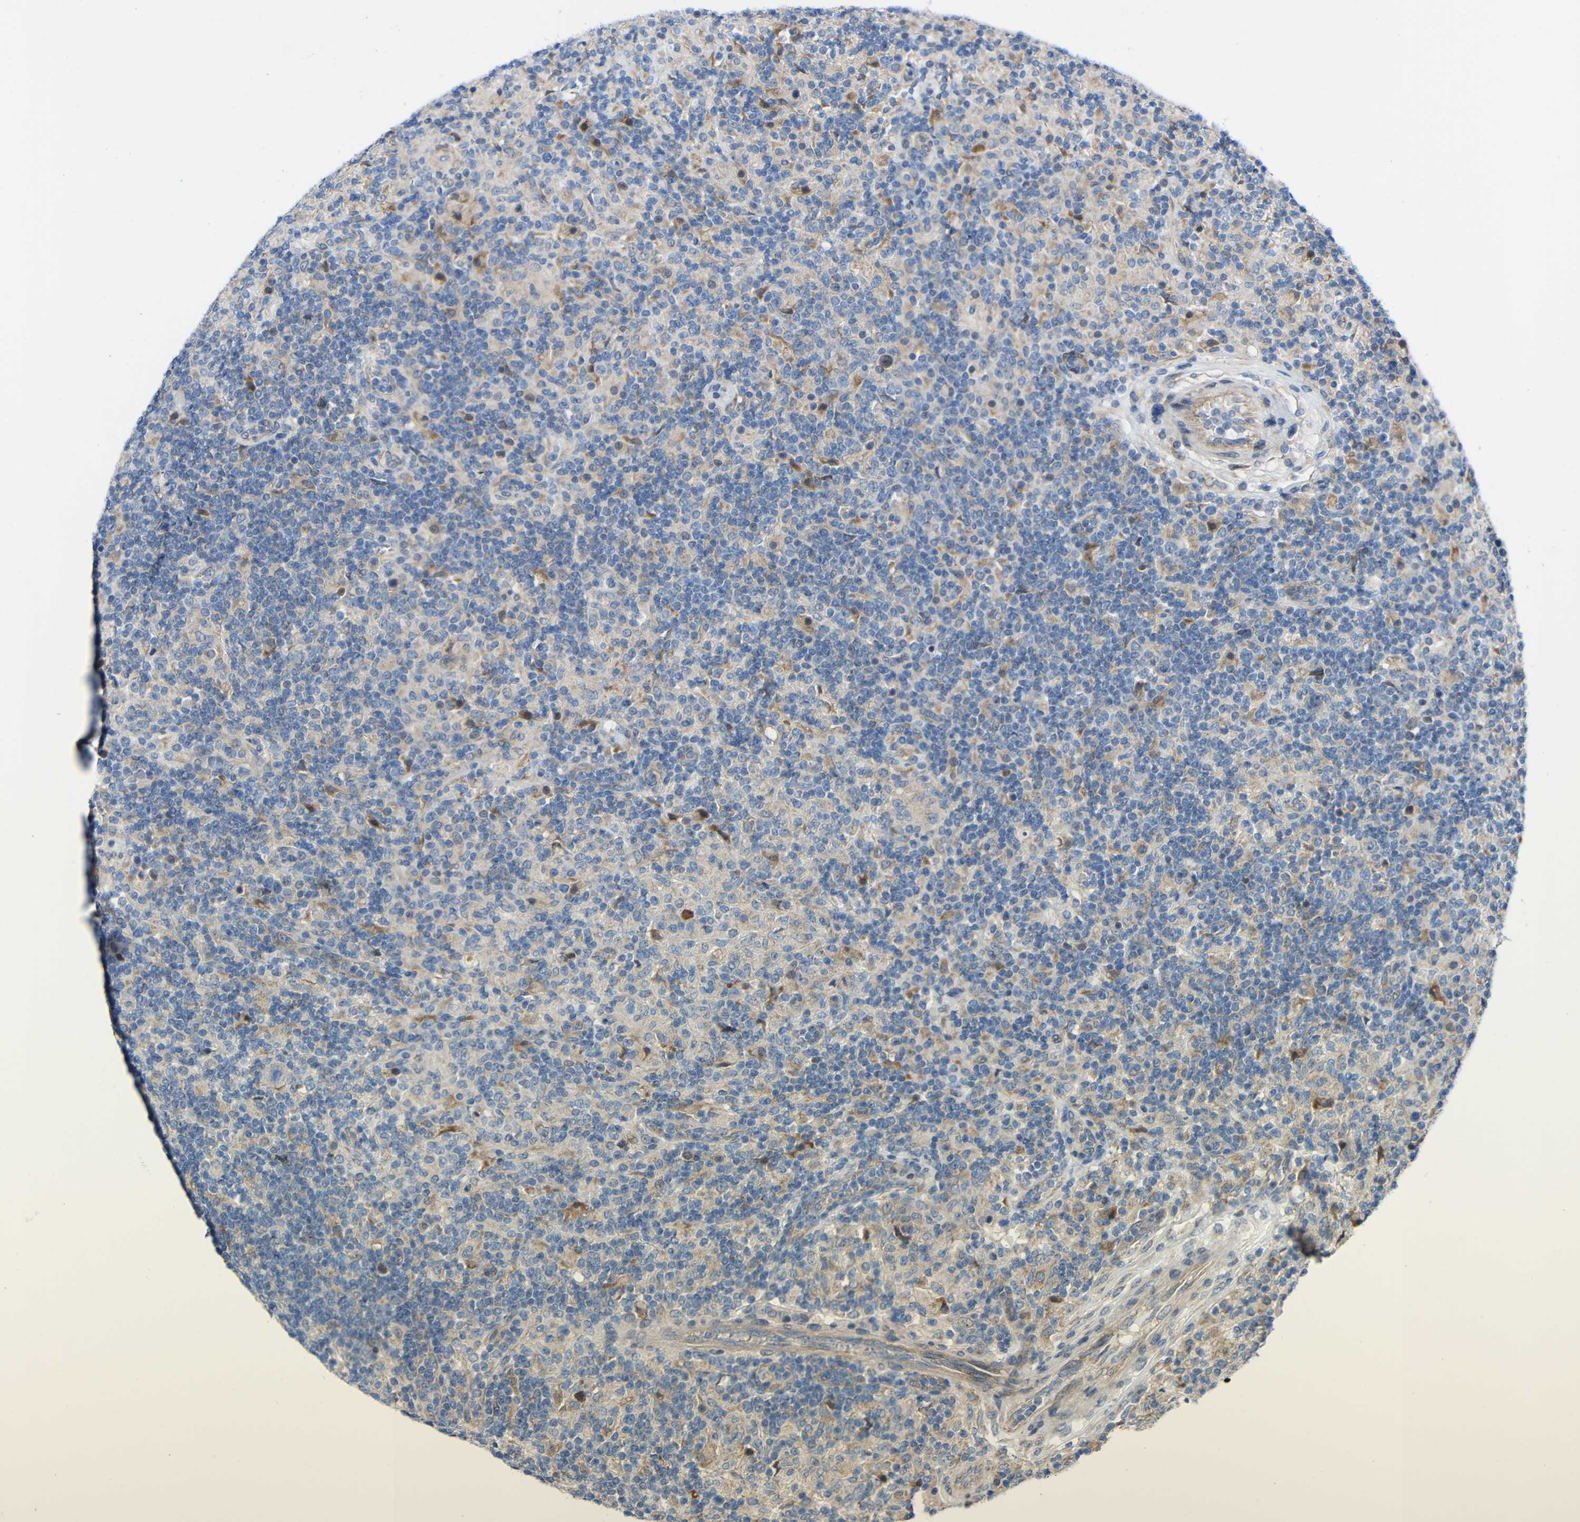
{"staining": {"intensity": "negative", "quantity": "none", "location": "none"}, "tissue": "lymphoma", "cell_type": "Tumor cells", "image_type": "cancer", "snomed": [{"axis": "morphology", "description": "Hodgkin's disease, NOS"}, {"axis": "topography", "description": "Lymph node"}], "caption": "The histopathology image demonstrates no staining of tumor cells in lymphoma.", "gene": "TMEM25", "patient": {"sex": "male", "age": 70}}